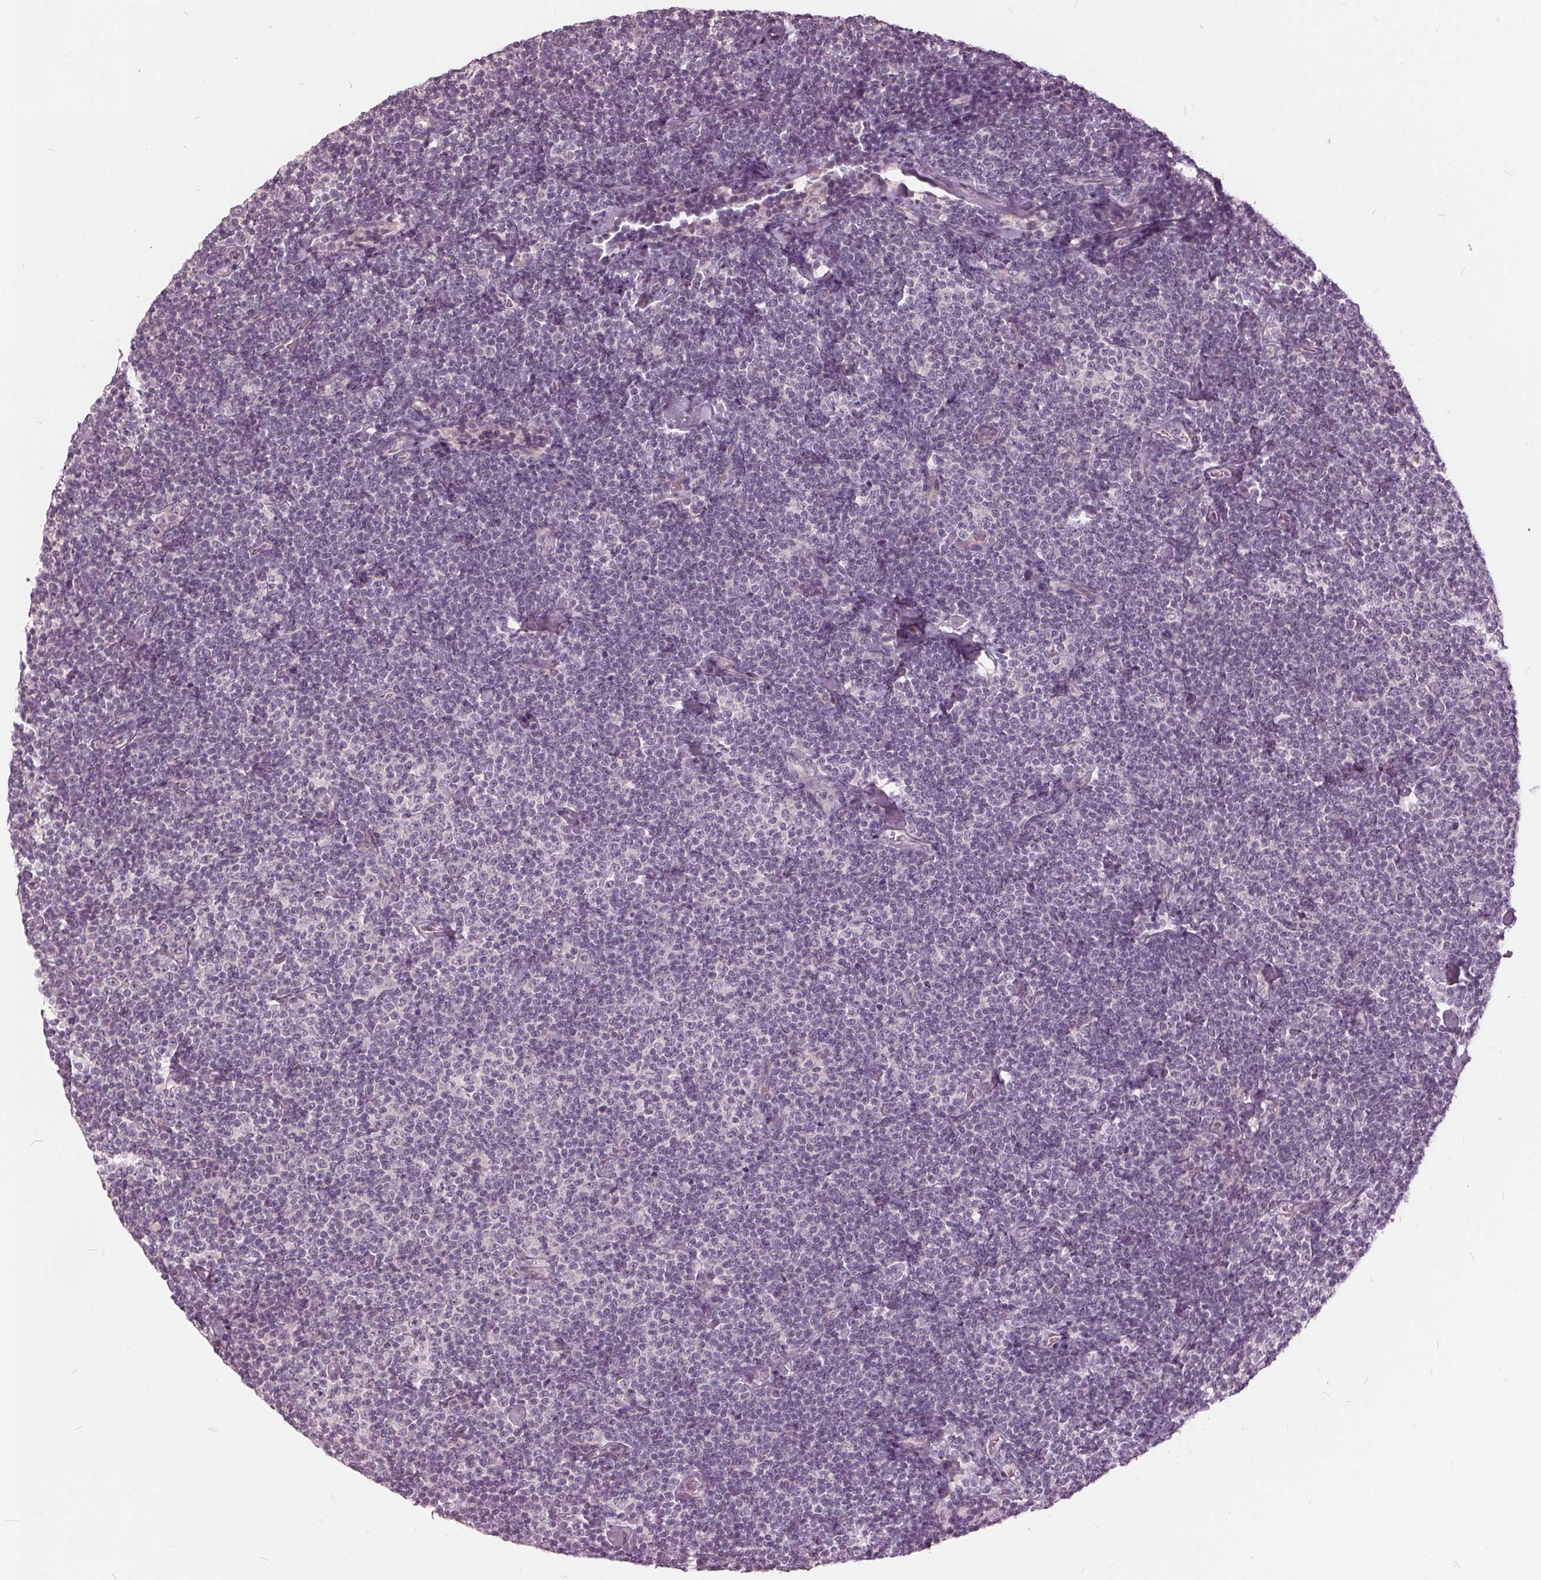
{"staining": {"intensity": "negative", "quantity": "none", "location": "none"}, "tissue": "lymphoma", "cell_type": "Tumor cells", "image_type": "cancer", "snomed": [{"axis": "morphology", "description": "Malignant lymphoma, non-Hodgkin's type, Low grade"}, {"axis": "topography", "description": "Lymph node"}], "caption": "This micrograph is of lymphoma stained with IHC to label a protein in brown with the nuclei are counter-stained blue. There is no positivity in tumor cells.", "gene": "KLK13", "patient": {"sex": "male", "age": 81}}